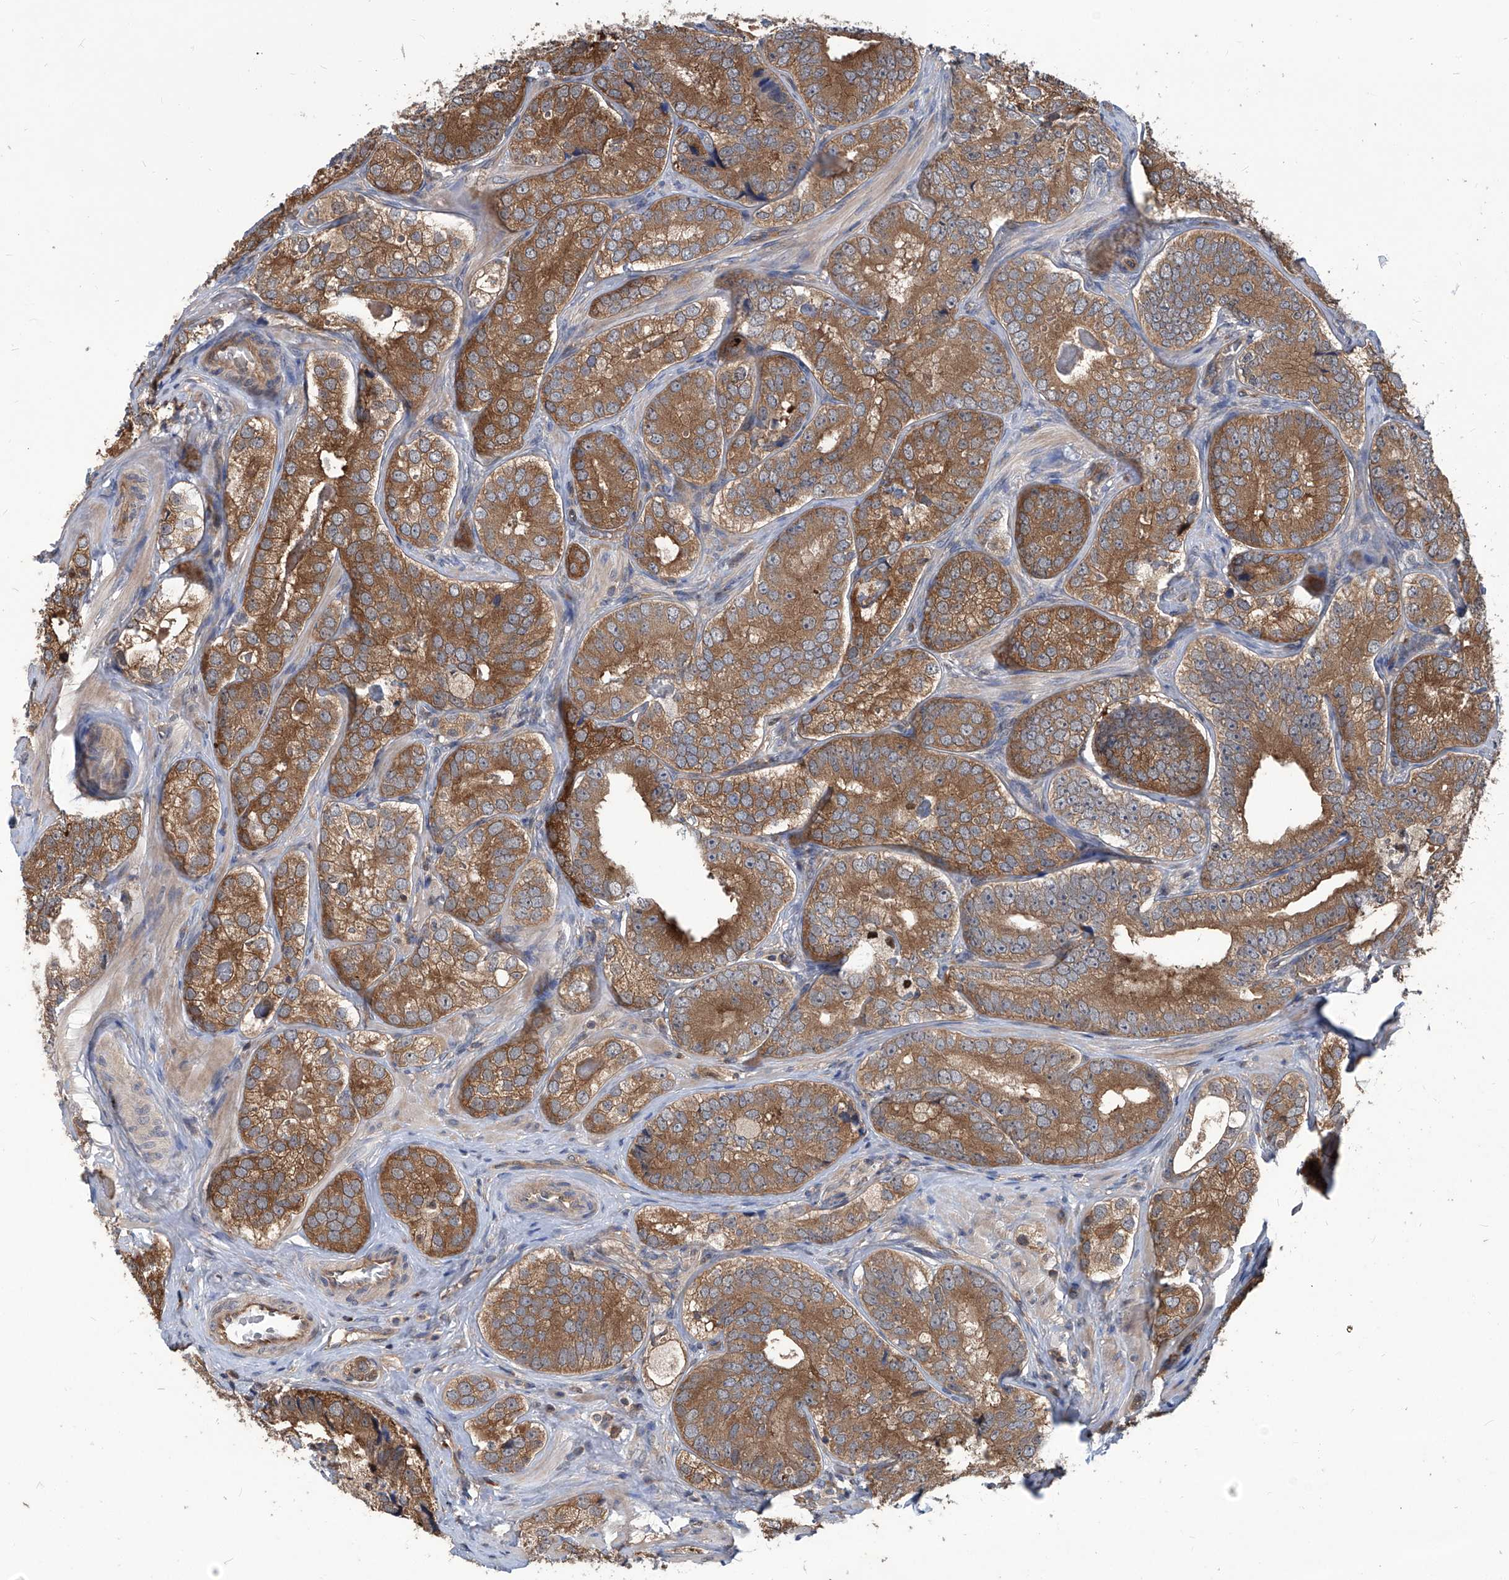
{"staining": {"intensity": "moderate", "quantity": ">75%", "location": "cytoplasmic/membranous,nuclear"}, "tissue": "prostate cancer", "cell_type": "Tumor cells", "image_type": "cancer", "snomed": [{"axis": "morphology", "description": "Adenocarcinoma, High grade"}, {"axis": "topography", "description": "Prostate"}], "caption": "Prostate cancer (high-grade adenocarcinoma) stained with a protein marker displays moderate staining in tumor cells.", "gene": "PSMB1", "patient": {"sex": "male", "age": 56}}